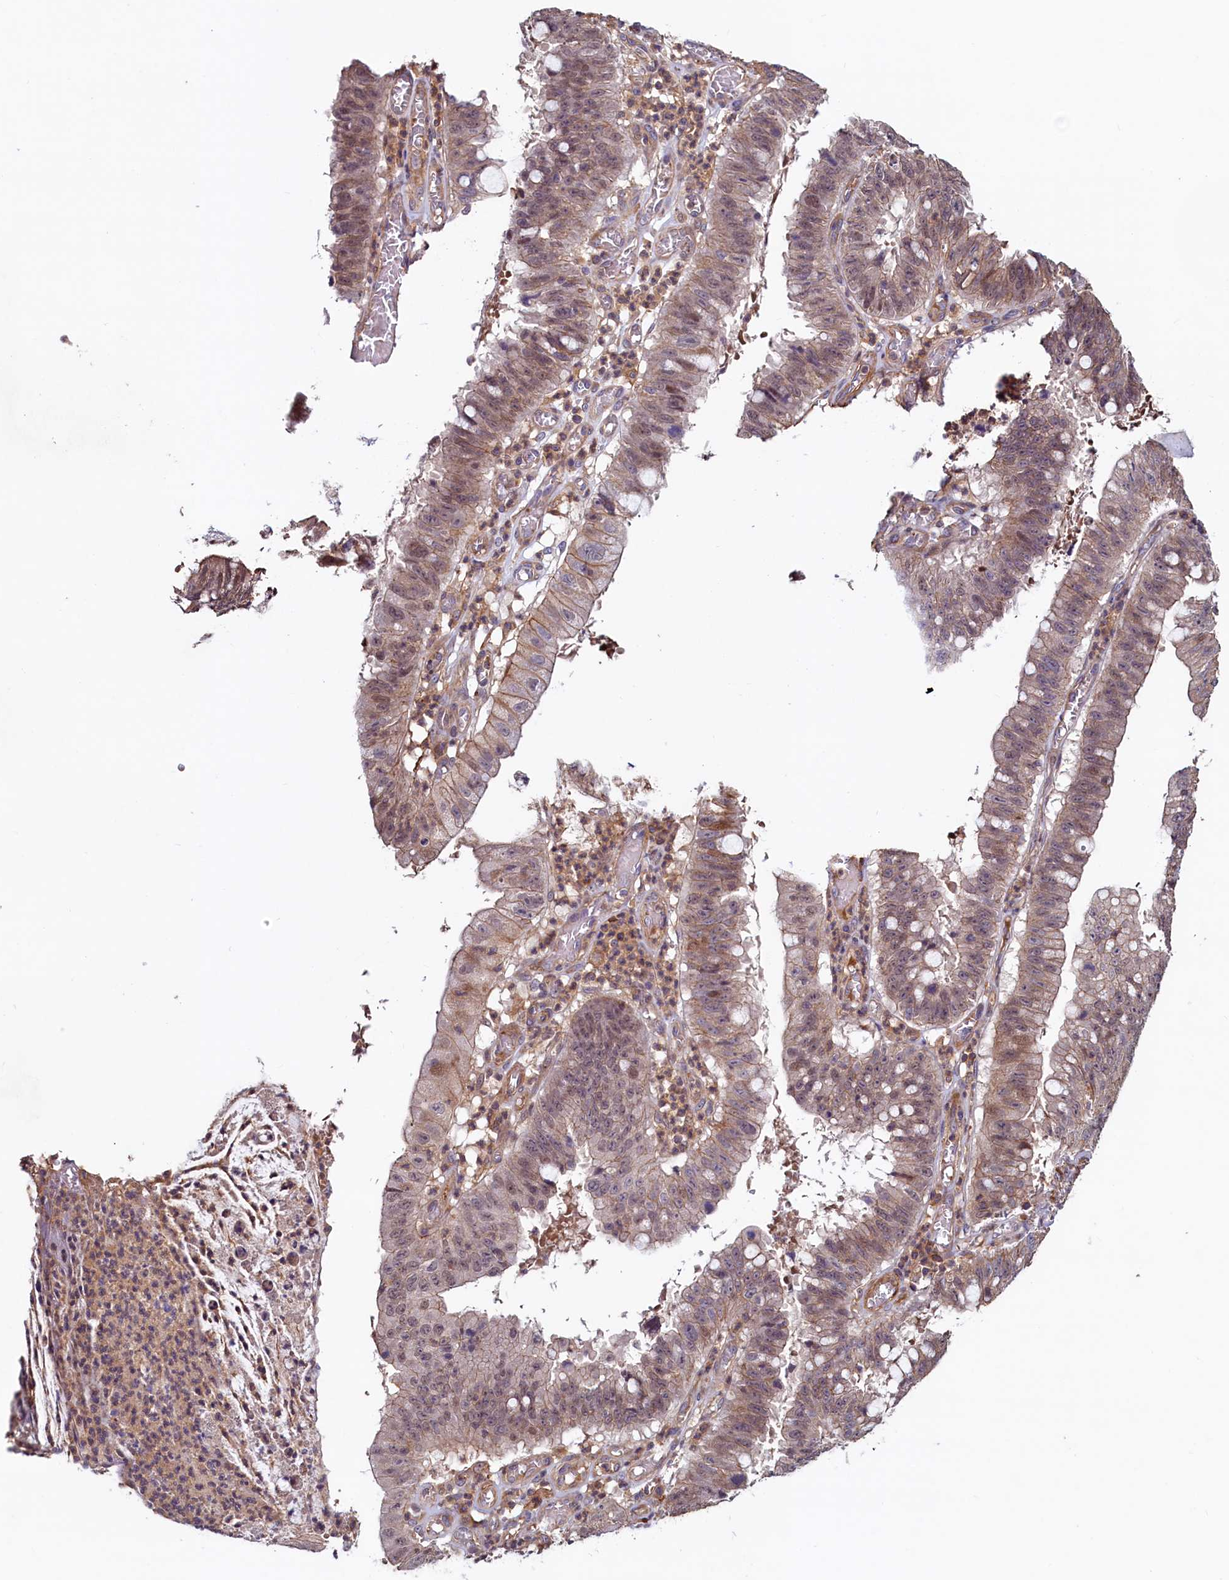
{"staining": {"intensity": "weak", "quantity": ">75%", "location": "cytoplasmic/membranous,nuclear"}, "tissue": "stomach cancer", "cell_type": "Tumor cells", "image_type": "cancer", "snomed": [{"axis": "morphology", "description": "Adenocarcinoma, NOS"}, {"axis": "topography", "description": "Stomach"}], "caption": "This is an image of immunohistochemistry (IHC) staining of stomach adenocarcinoma, which shows weak positivity in the cytoplasmic/membranous and nuclear of tumor cells.", "gene": "DUOXA1", "patient": {"sex": "male", "age": 59}}